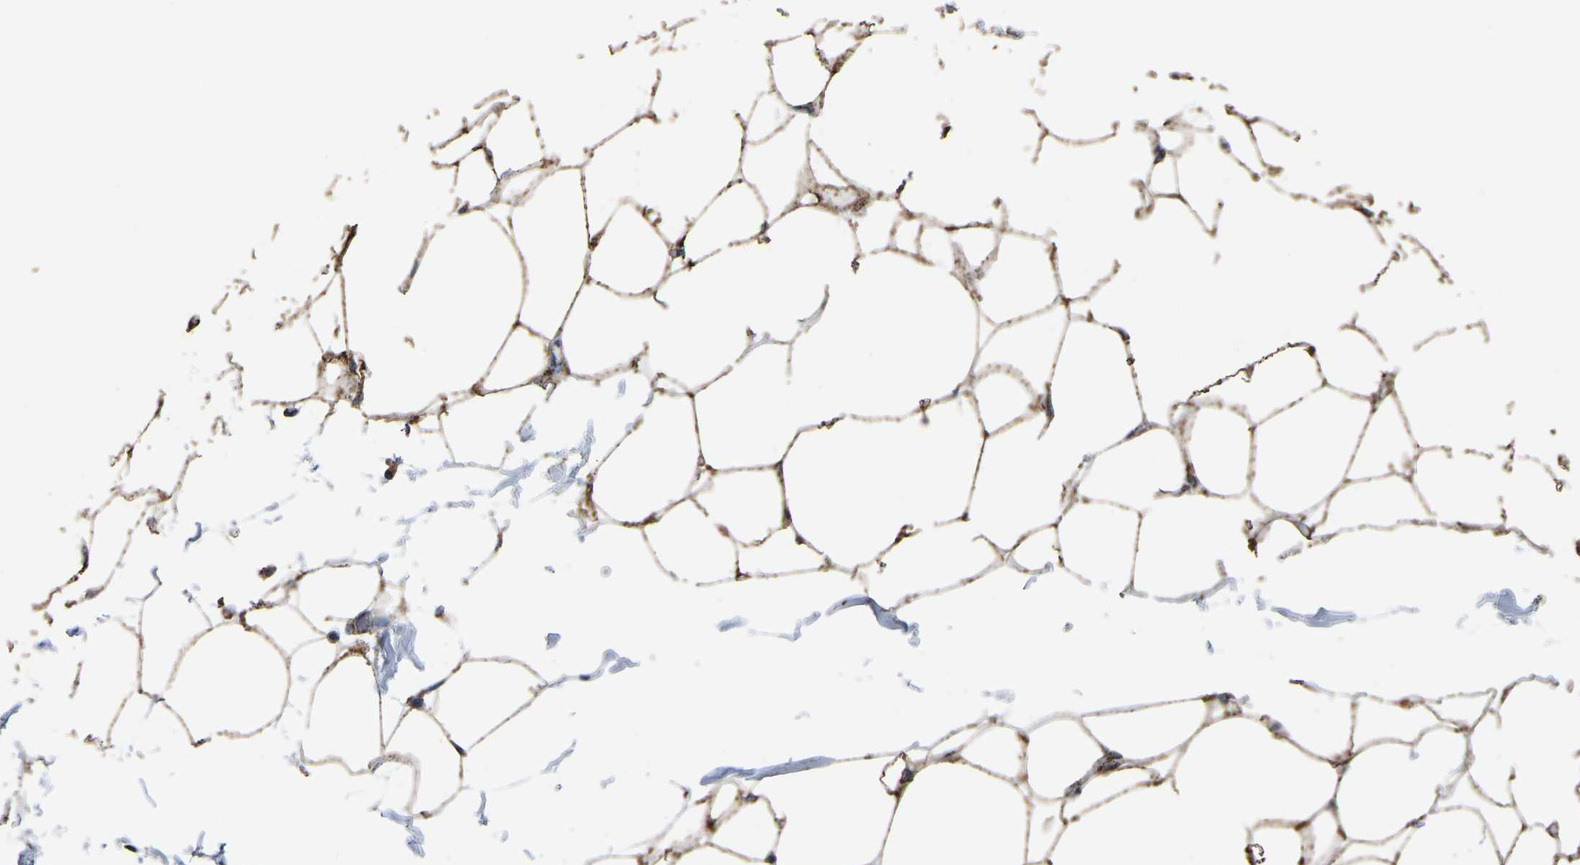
{"staining": {"intensity": "moderate", "quantity": ">75%", "location": "cytoplasmic/membranous"}, "tissue": "adipose tissue", "cell_type": "Adipocytes", "image_type": "normal", "snomed": [{"axis": "morphology", "description": "Normal tissue, NOS"}, {"axis": "morphology", "description": "Adenocarcinoma, NOS"}, {"axis": "topography", "description": "Colon"}, {"axis": "topography", "description": "Peripheral nerve tissue"}], "caption": "Protein staining demonstrates moderate cytoplasmic/membranous expression in approximately >75% of adipocytes in unremarkable adipose tissue.", "gene": "ETFA", "patient": {"sex": "male", "age": 14}}